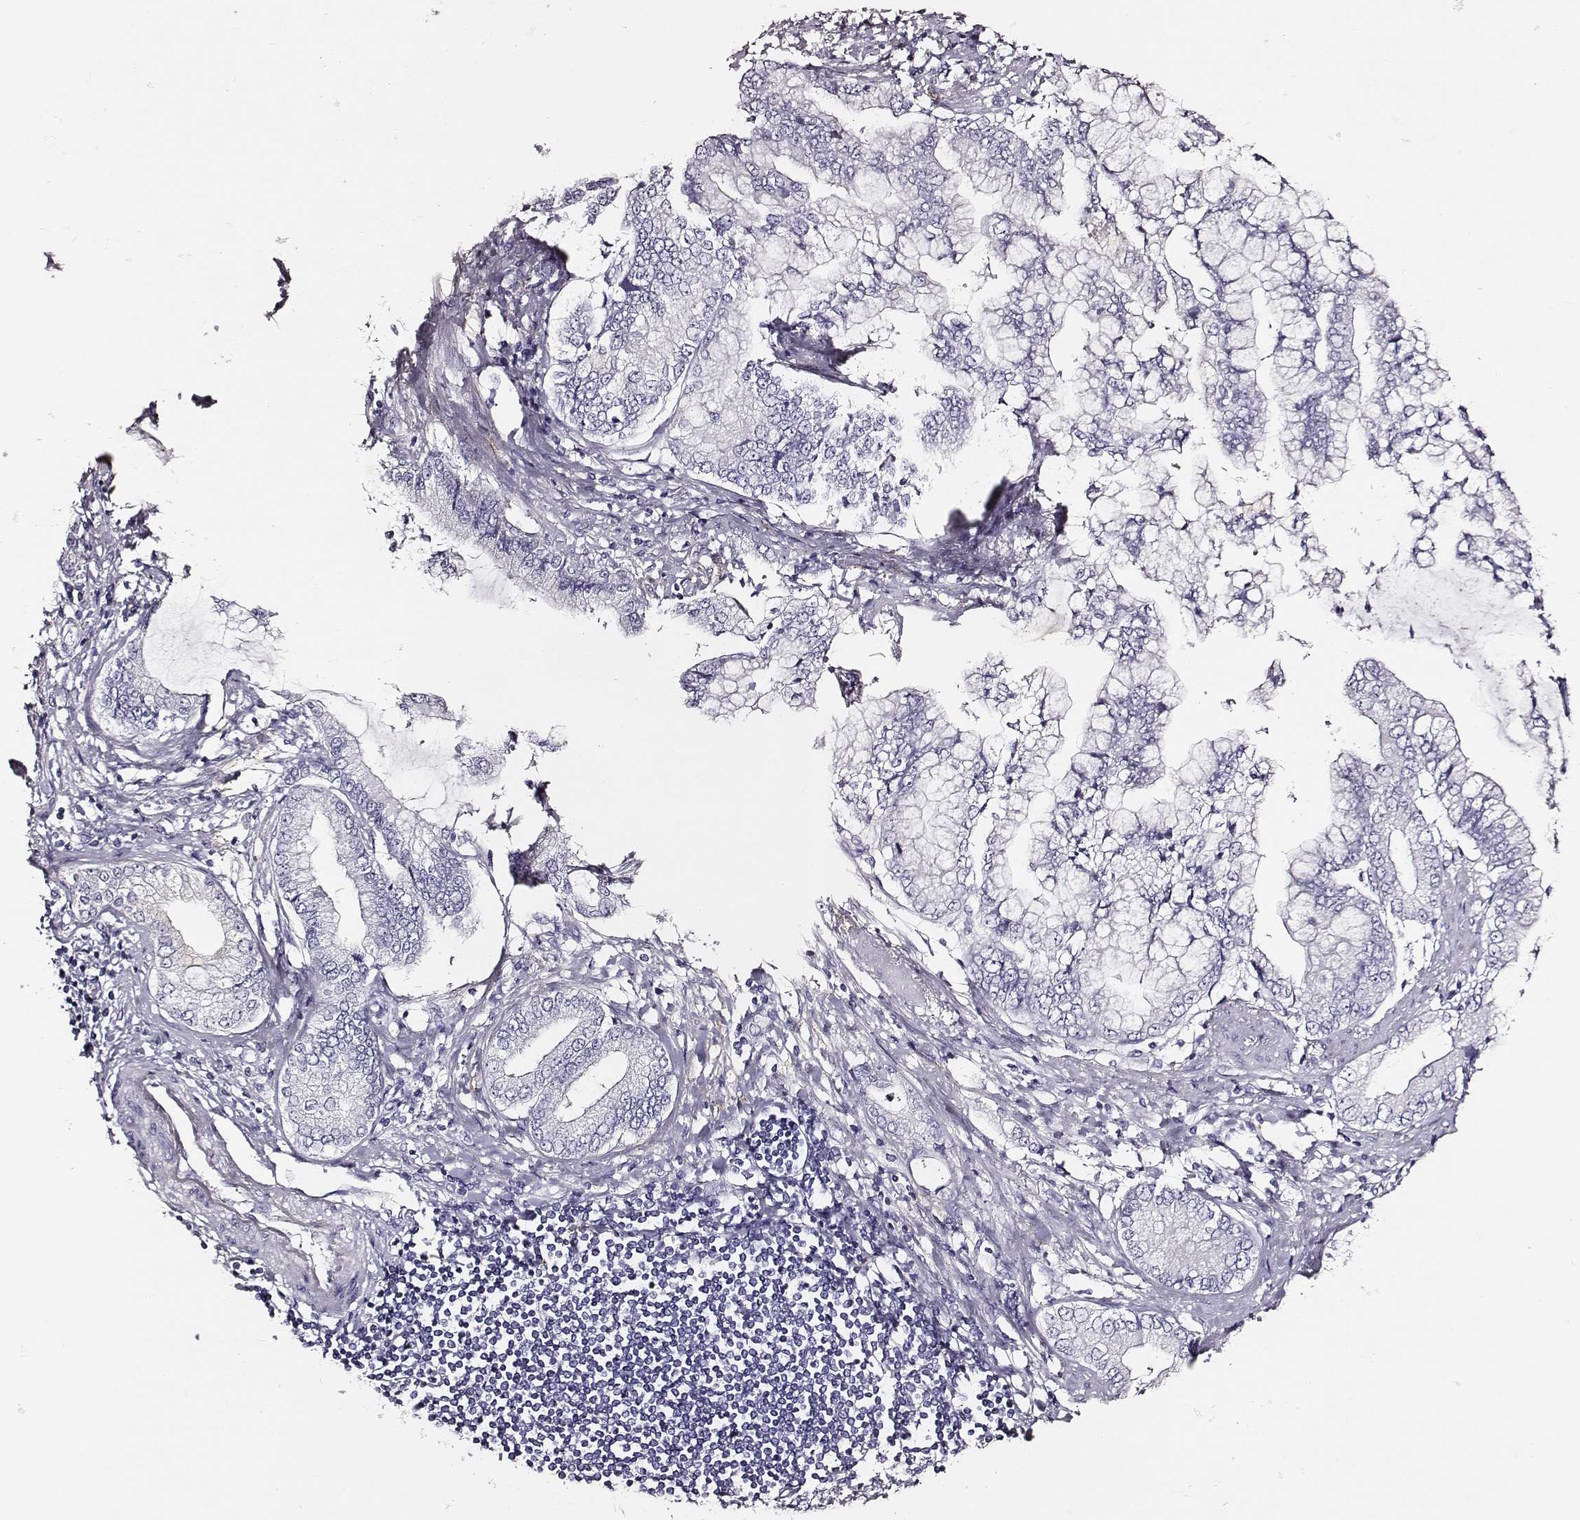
{"staining": {"intensity": "negative", "quantity": "none", "location": "none"}, "tissue": "stomach cancer", "cell_type": "Tumor cells", "image_type": "cancer", "snomed": [{"axis": "morphology", "description": "Adenocarcinoma, NOS"}, {"axis": "topography", "description": "Stomach, upper"}], "caption": "The micrograph displays no staining of tumor cells in stomach adenocarcinoma.", "gene": "DPEP1", "patient": {"sex": "female", "age": 74}}